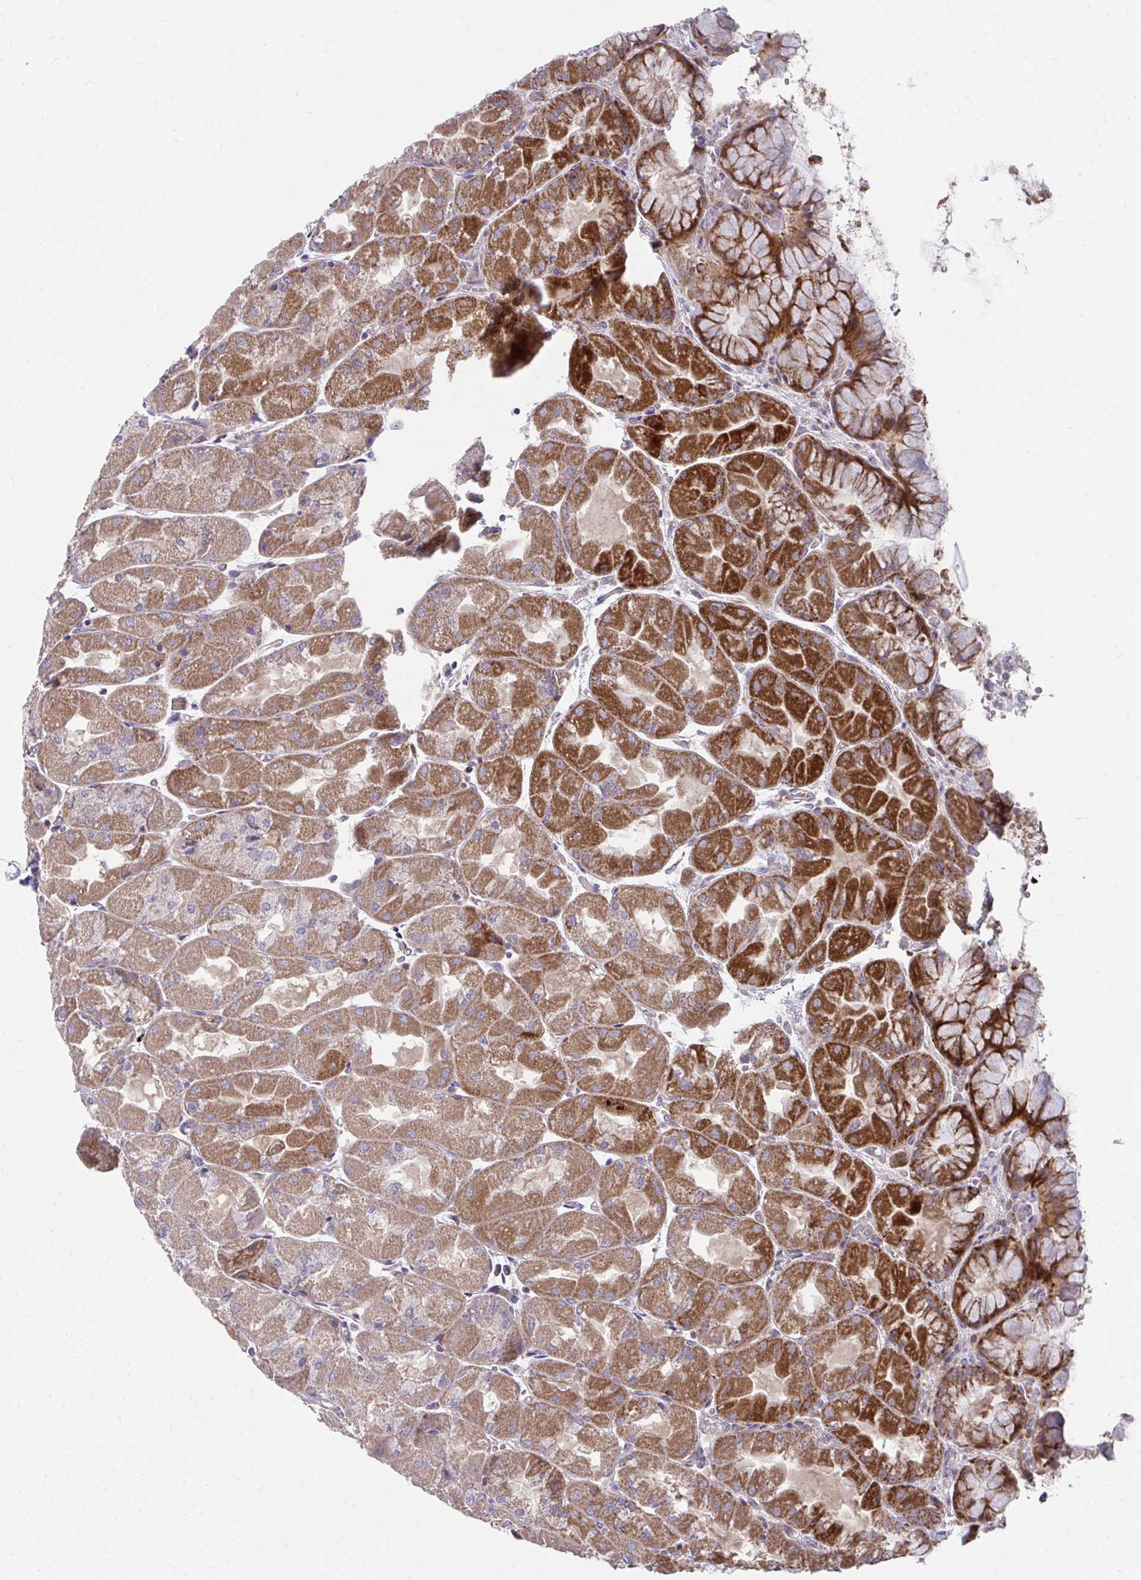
{"staining": {"intensity": "strong", "quantity": ">75%", "location": "cytoplasmic/membranous"}, "tissue": "stomach", "cell_type": "Glandular cells", "image_type": "normal", "snomed": [{"axis": "morphology", "description": "Normal tissue, NOS"}, {"axis": "topography", "description": "Stomach"}], "caption": "This histopathology image displays IHC staining of normal stomach, with high strong cytoplasmic/membranous expression in approximately >75% of glandular cells.", "gene": "C16orf54", "patient": {"sex": "female", "age": 61}}